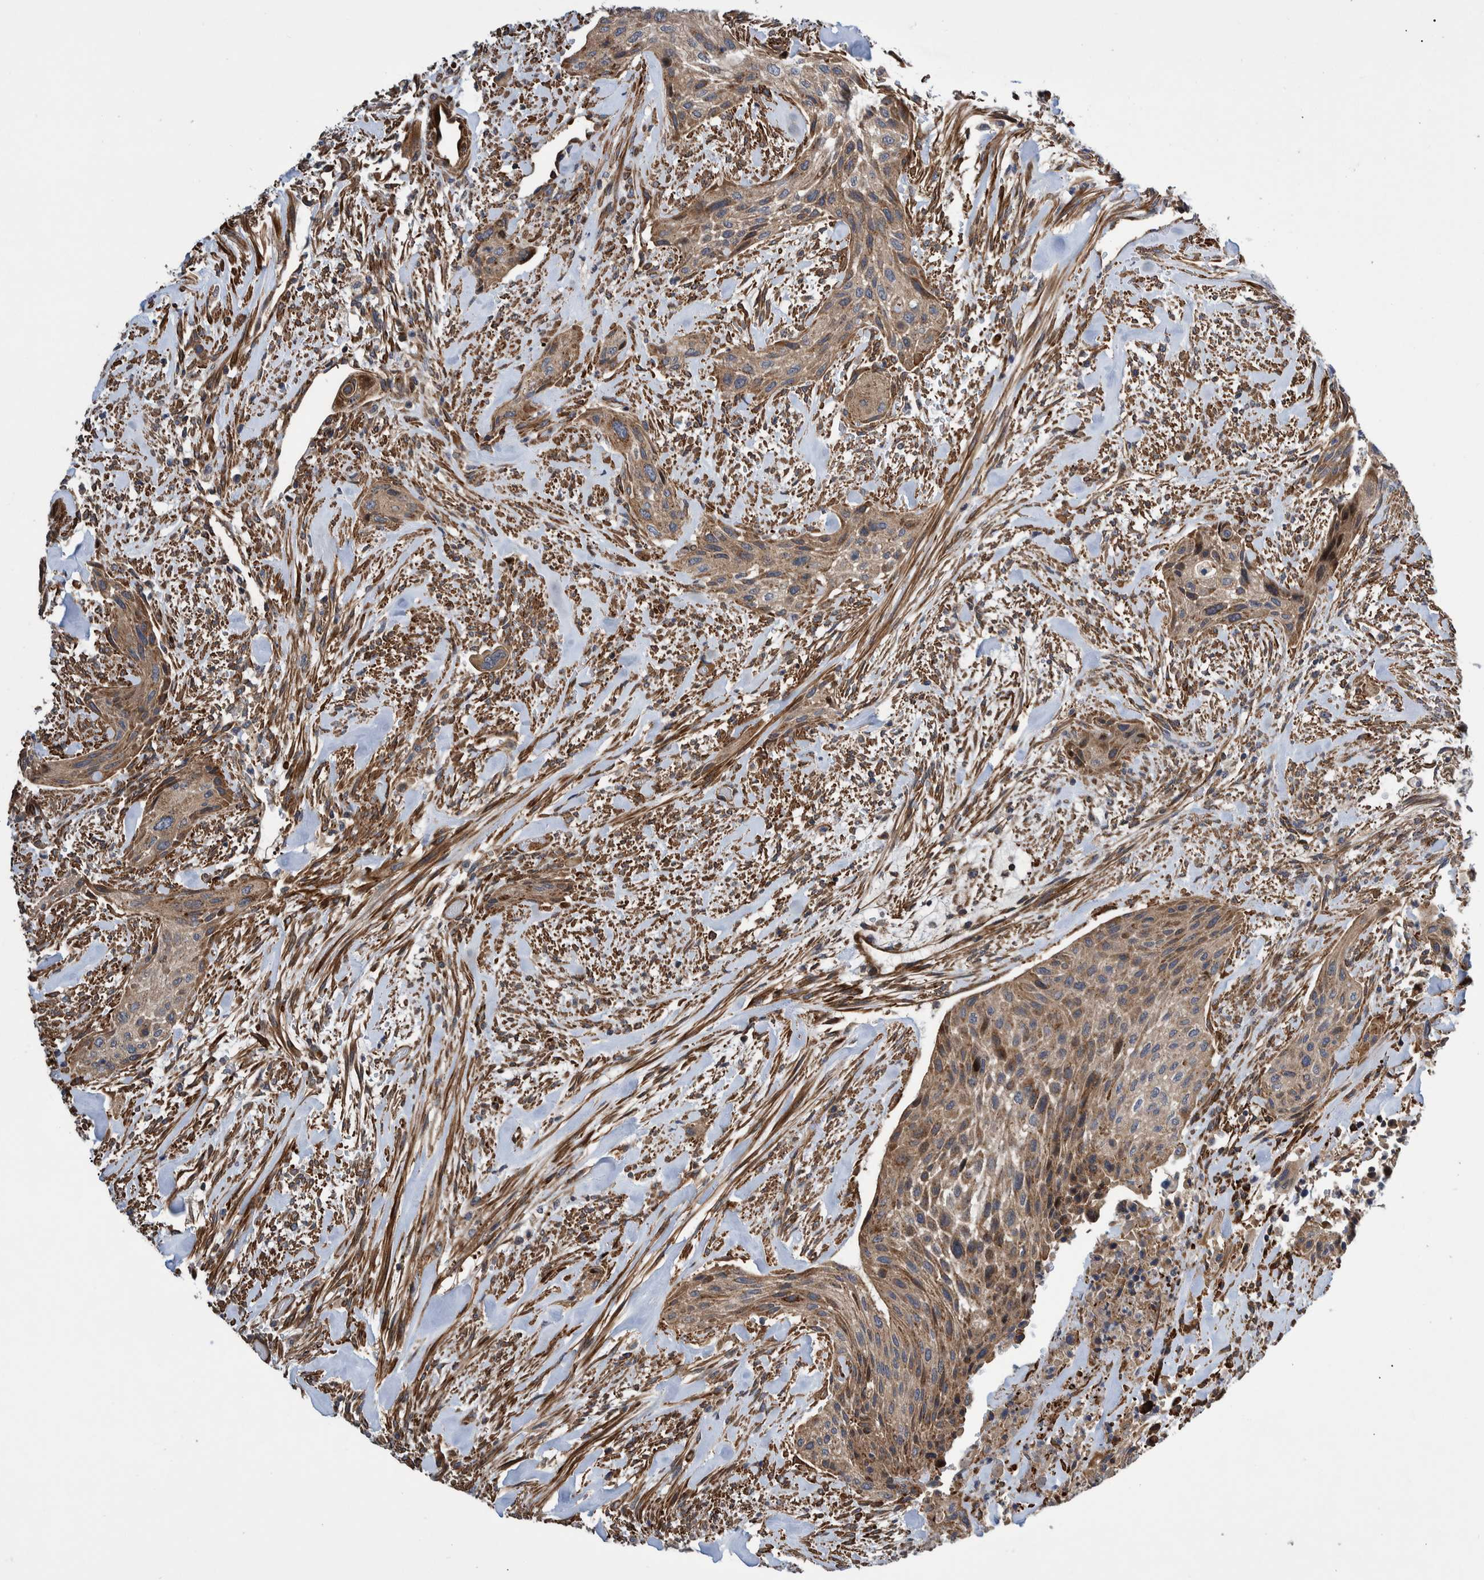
{"staining": {"intensity": "moderate", "quantity": ">75%", "location": "cytoplasmic/membranous"}, "tissue": "urothelial cancer", "cell_type": "Tumor cells", "image_type": "cancer", "snomed": [{"axis": "morphology", "description": "Urothelial carcinoma, Low grade"}, {"axis": "morphology", "description": "Urothelial carcinoma, High grade"}, {"axis": "topography", "description": "Urinary bladder"}], "caption": "Immunohistochemical staining of urothelial cancer reveals moderate cytoplasmic/membranous protein staining in about >75% of tumor cells.", "gene": "GRPEL2", "patient": {"sex": "male", "age": 35}}